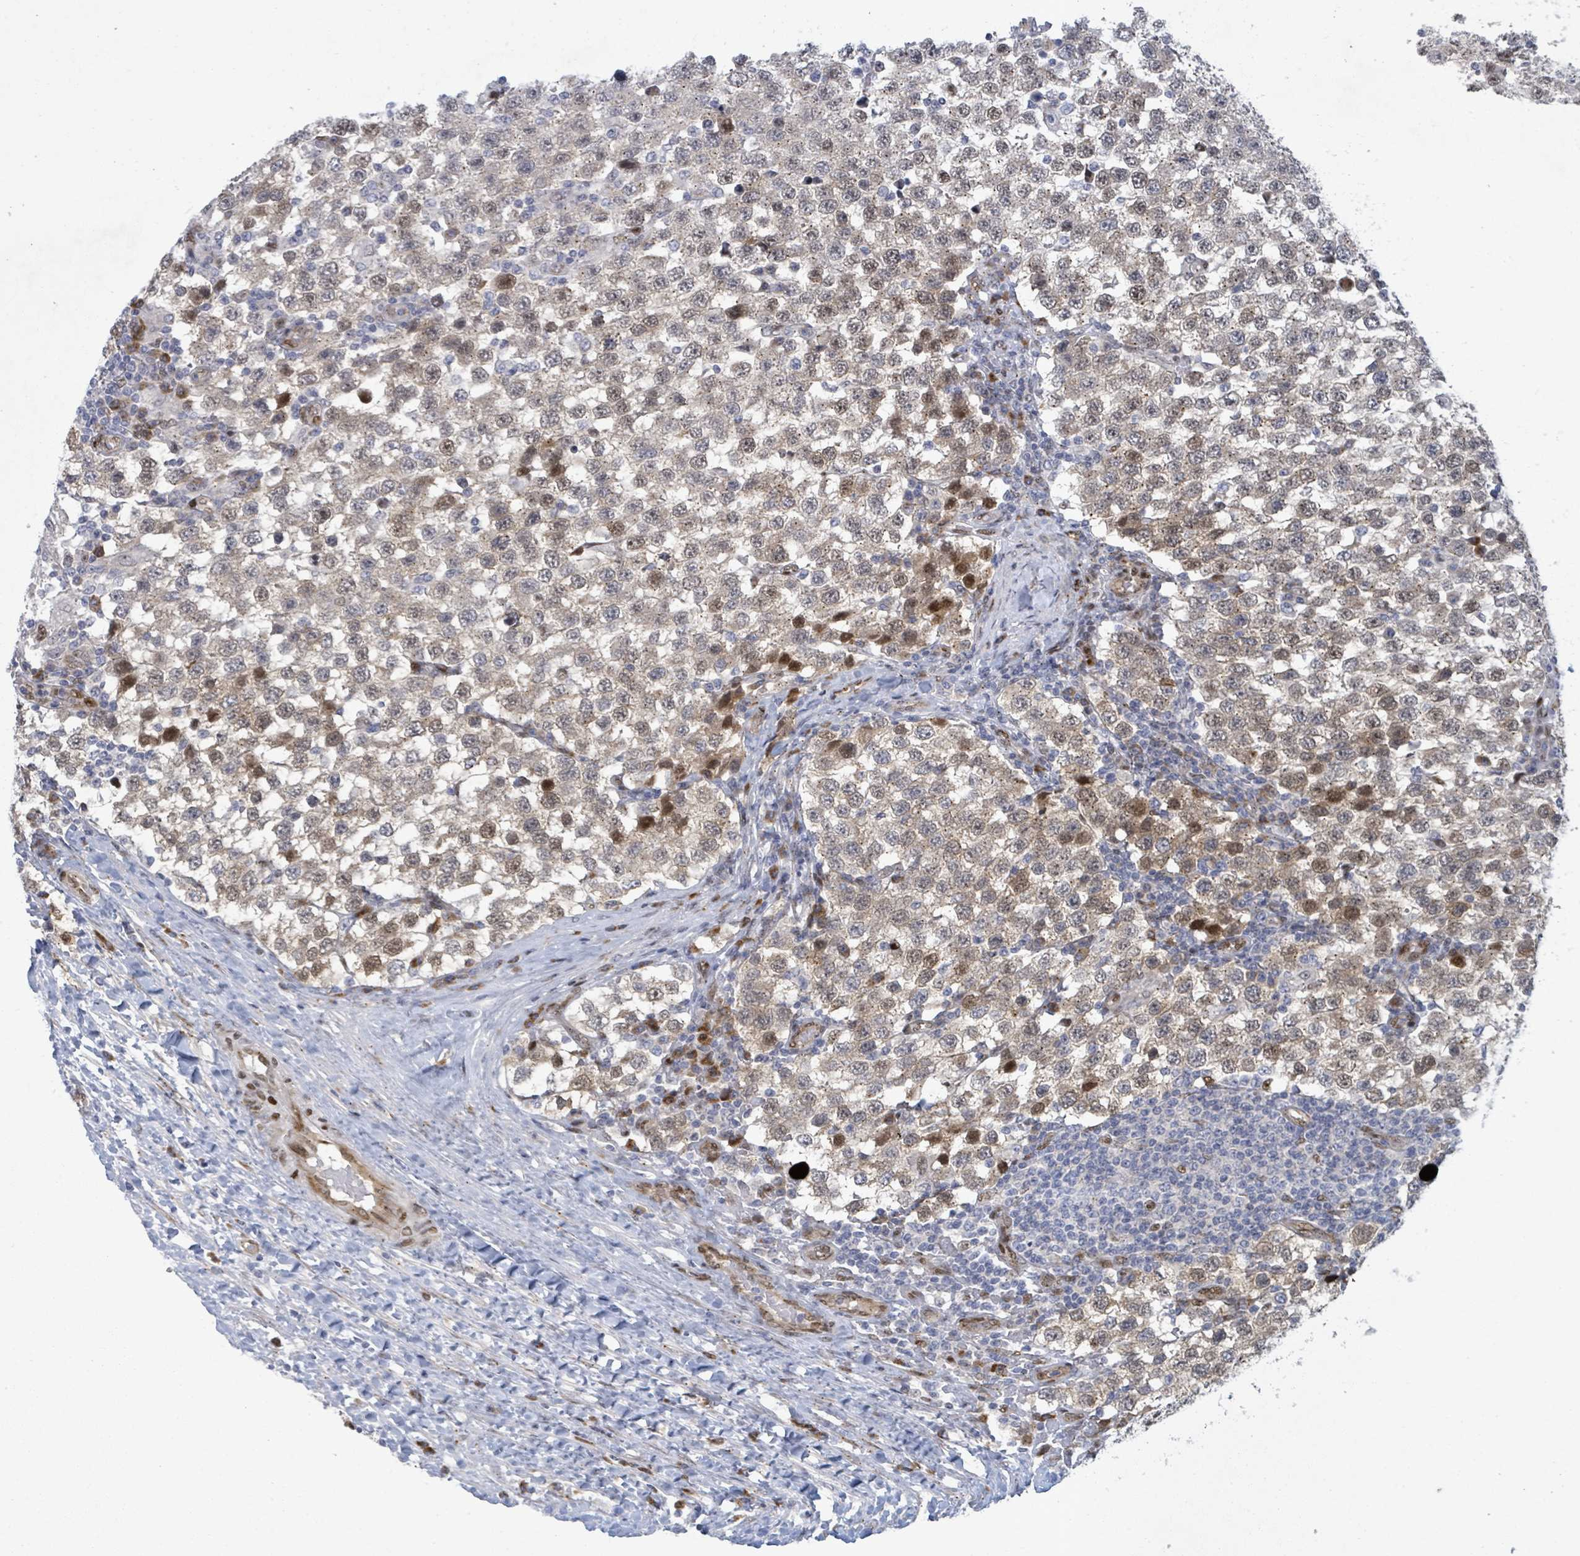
{"staining": {"intensity": "moderate", "quantity": "25%-75%", "location": "nuclear"}, "tissue": "testis cancer", "cell_type": "Tumor cells", "image_type": "cancer", "snomed": [{"axis": "morphology", "description": "Seminoma, NOS"}, {"axis": "topography", "description": "Testis"}], "caption": "Moderate nuclear staining for a protein is present in about 25%-75% of tumor cells of seminoma (testis) using IHC.", "gene": "TUSC1", "patient": {"sex": "male", "age": 34}}